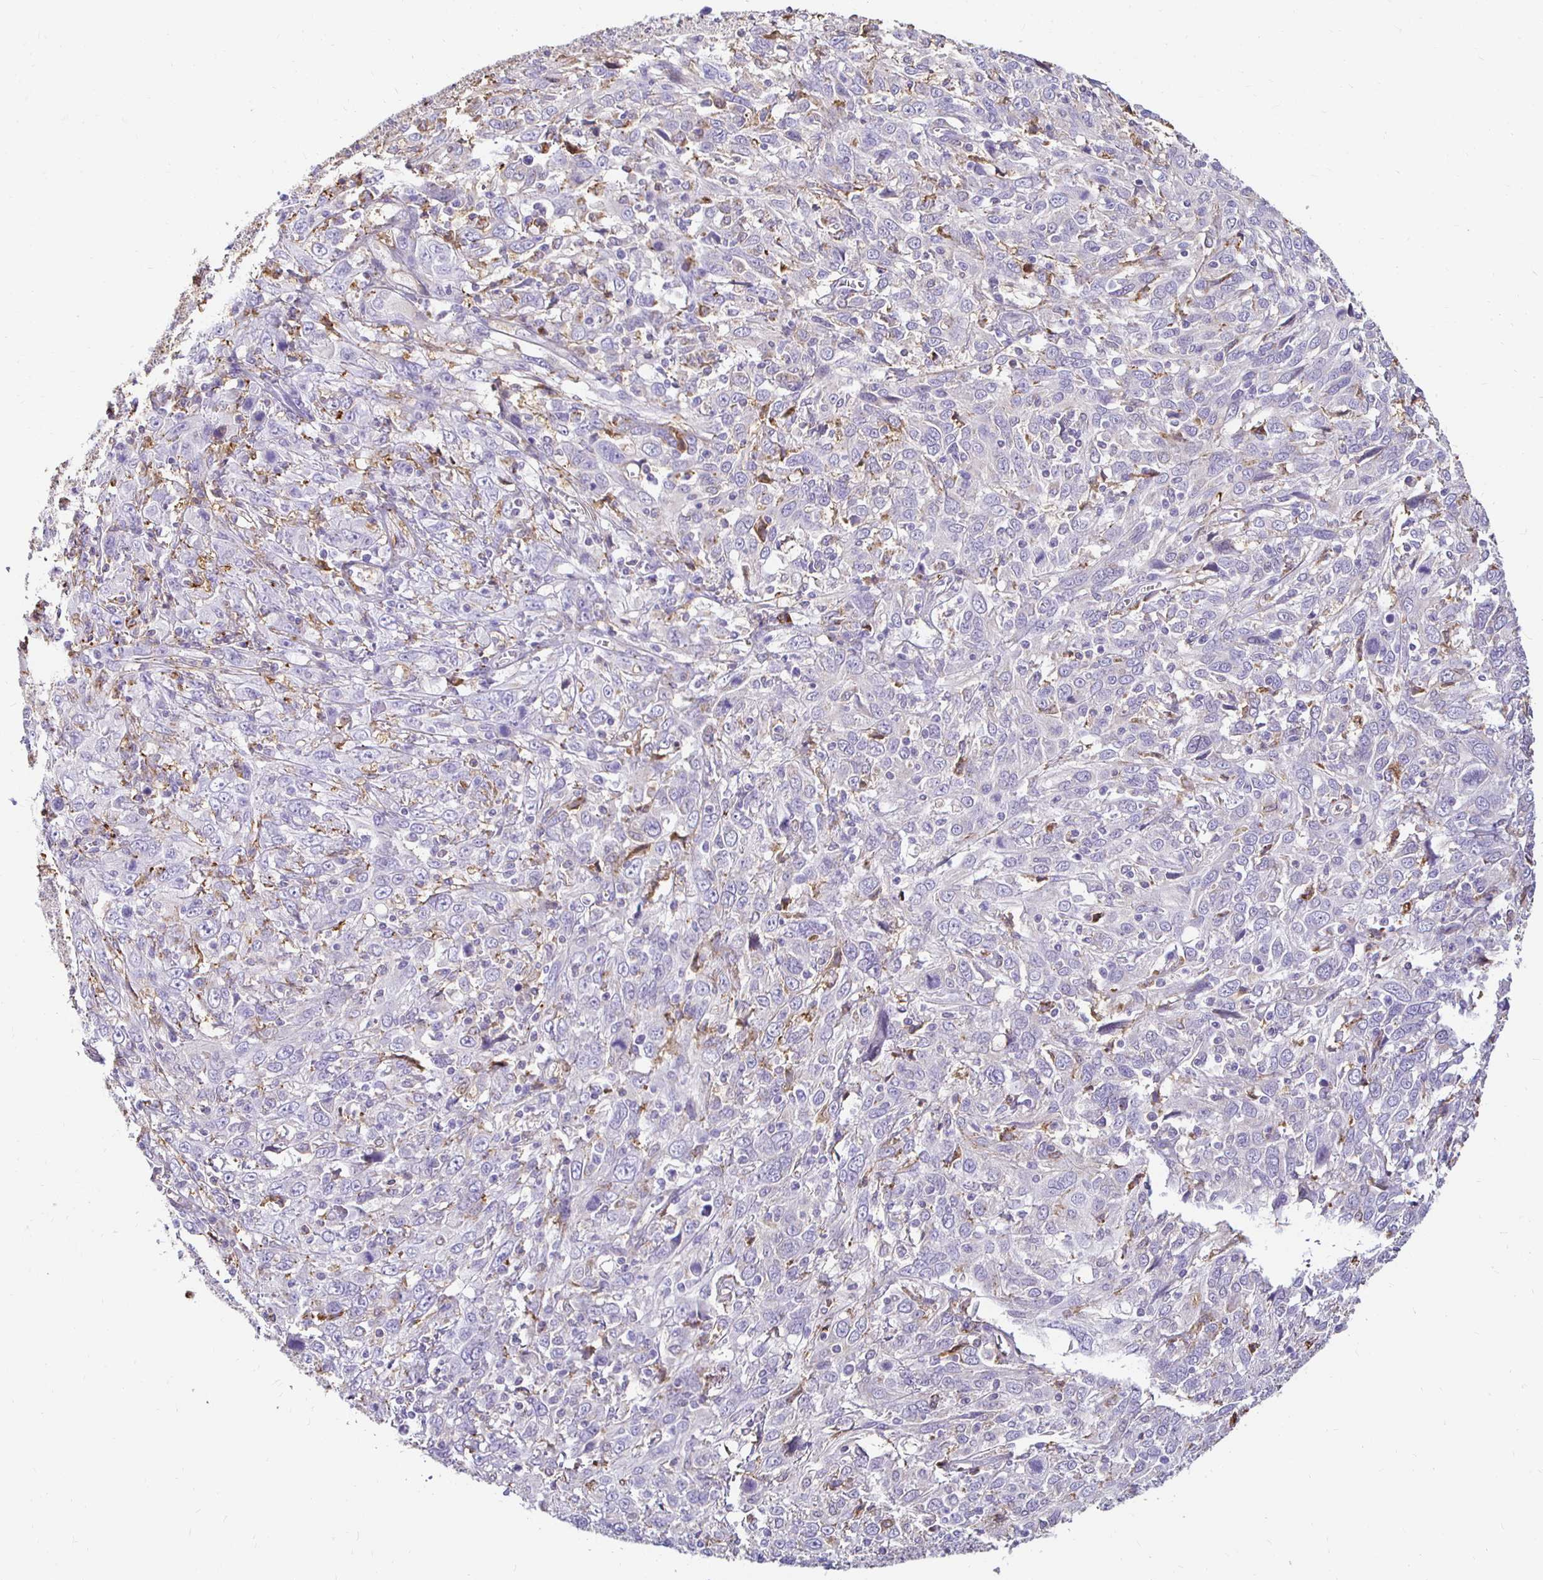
{"staining": {"intensity": "negative", "quantity": "none", "location": "none"}, "tissue": "cervical cancer", "cell_type": "Tumor cells", "image_type": "cancer", "snomed": [{"axis": "morphology", "description": "Squamous cell carcinoma, NOS"}, {"axis": "topography", "description": "Cervix"}], "caption": "Immunohistochemistry (IHC) histopathology image of neoplastic tissue: human cervical squamous cell carcinoma stained with DAB displays no significant protein expression in tumor cells. Brightfield microscopy of IHC stained with DAB (3,3'-diaminobenzidine) (brown) and hematoxylin (blue), captured at high magnification.", "gene": "TAS1R3", "patient": {"sex": "female", "age": 46}}